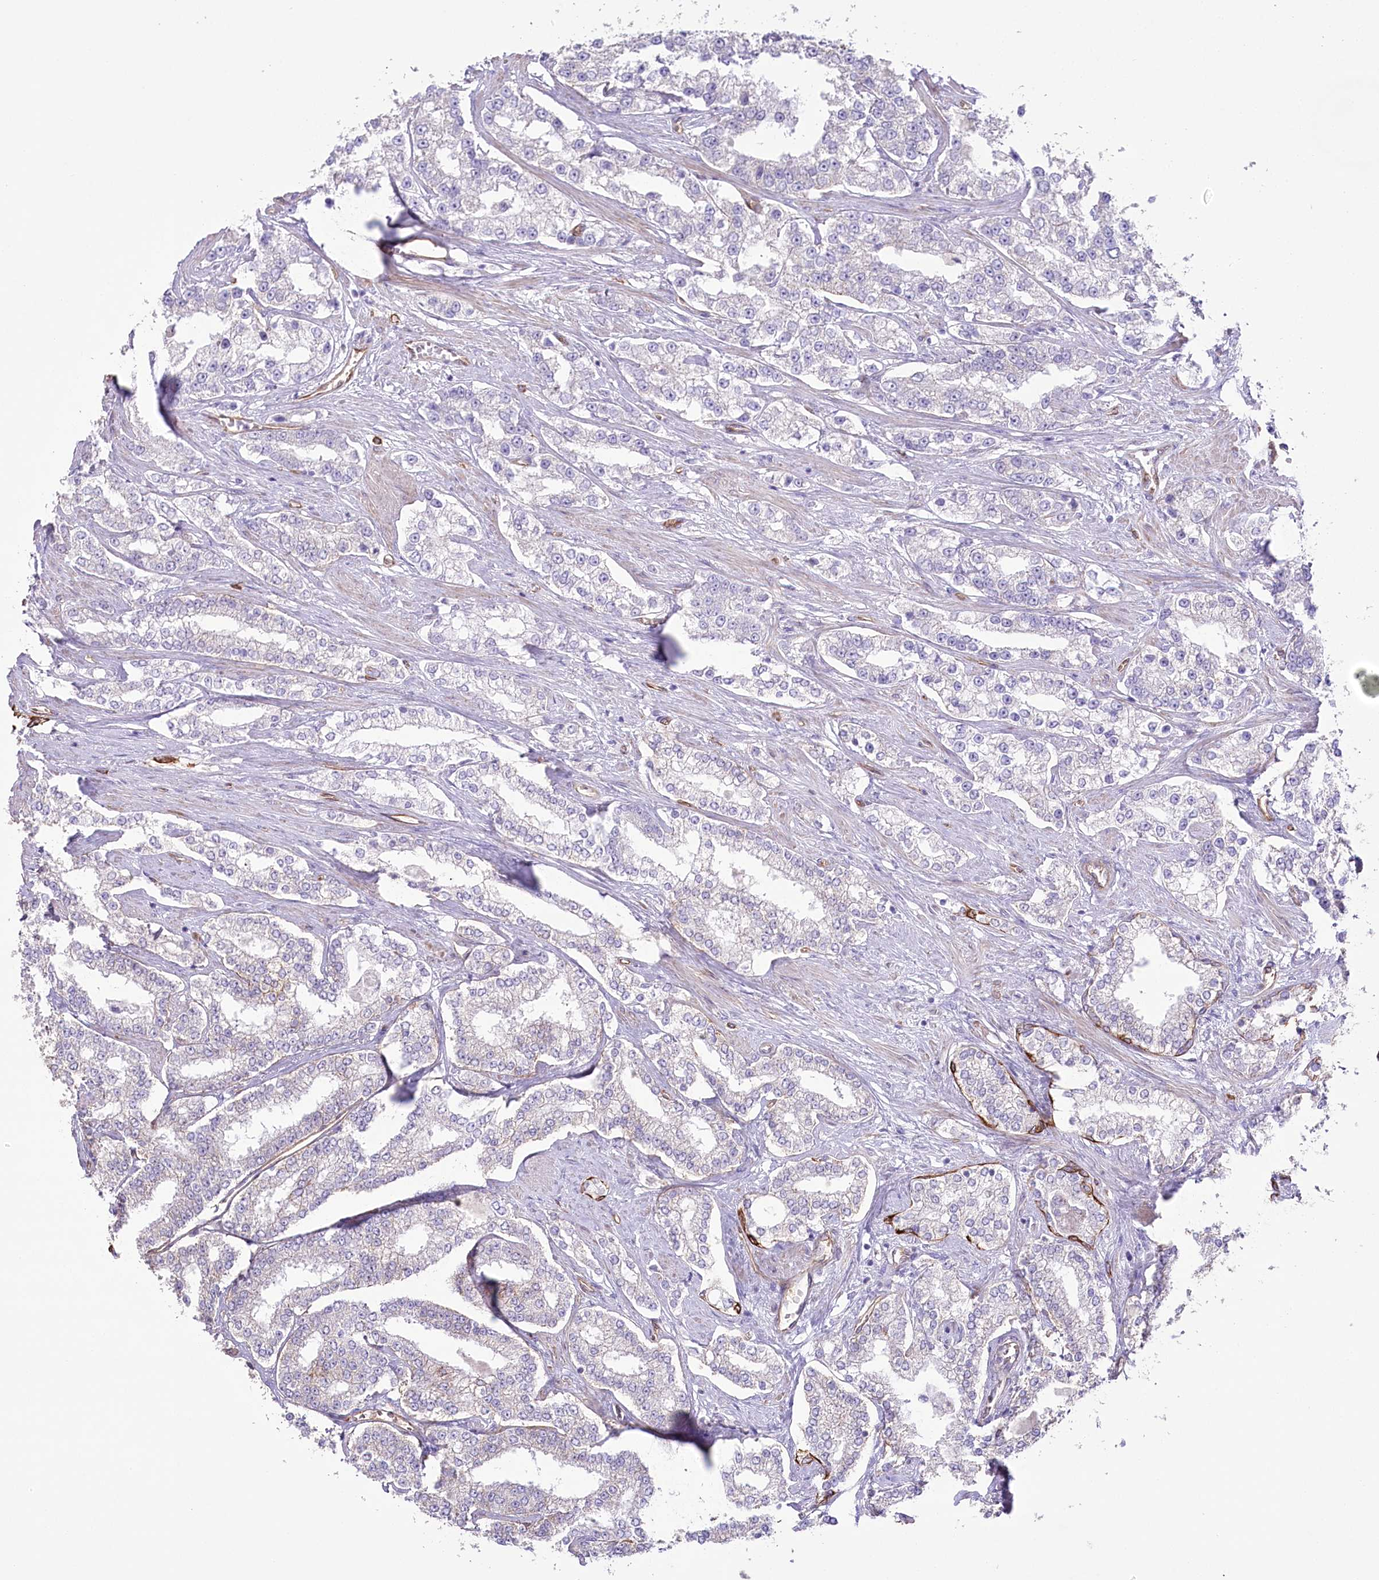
{"staining": {"intensity": "negative", "quantity": "none", "location": "none"}, "tissue": "prostate cancer", "cell_type": "Tumor cells", "image_type": "cancer", "snomed": [{"axis": "morphology", "description": "Normal tissue, NOS"}, {"axis": "morphology", "description": "Adenocarcinoma, High grade"}, {"axis": "topography", "description": "Prostate"}], "caption": "This is an immunohistochemistry (IHC) micrograph of adenocarcinoma (high-grade) (prostate). There is no staining in tumor cells.", "gene": "SLC39A10", "patient": {"sex": "male", "age": 83}}